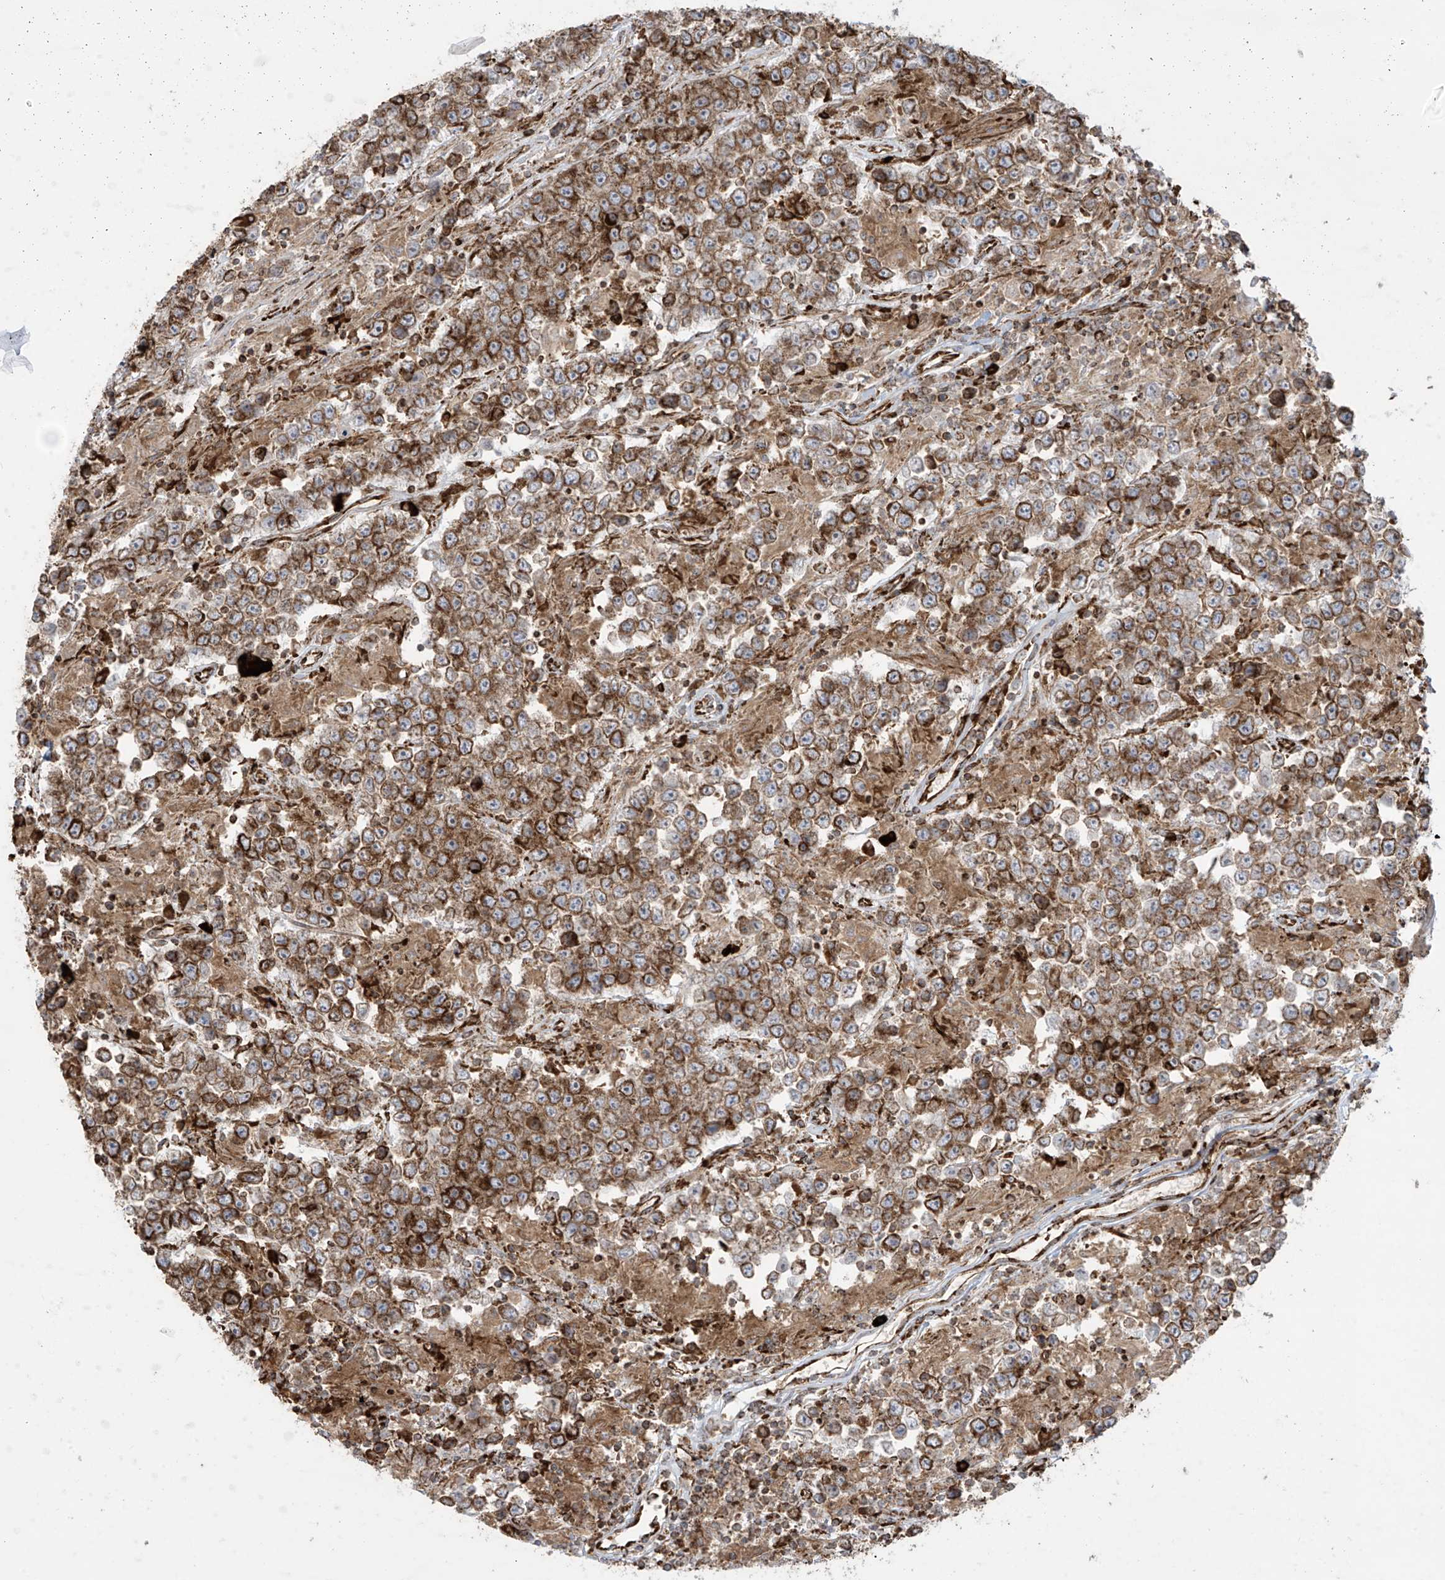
{"staining": {"intensity": "moderate", "quantity": ">75%", "location": "cytoplasmic/membranous"}, "tissue": "testis cancer", "cell_type": "Tumor cells", "image_type": "cancer", "snomed": [{"axis": "morphology", "description": "Normal tissue, NOS"}, {"axis": "morphology", "description": "Urothelial carcinoma, High grade"}, {"axis": "morphology", "description": "Seminoma, NOS"}, {"axis": "morphology", "description": "Carcinoma, Embryonal, NOS"}, {"axis": "topography", "description": "Urinary bladder"}, {"axis": "topography", "description": "Testis"}], "caption": "This photomicrograph exhibits seminoma (testis) stained with IHC to label a protein in brown. The cytoplasmic/membranous of tumor cells show moderate positivity for the protein. Nuclei are counter-stained blue.", "gene": "MX1", "patient": {"sex": "male", "age": 41}}